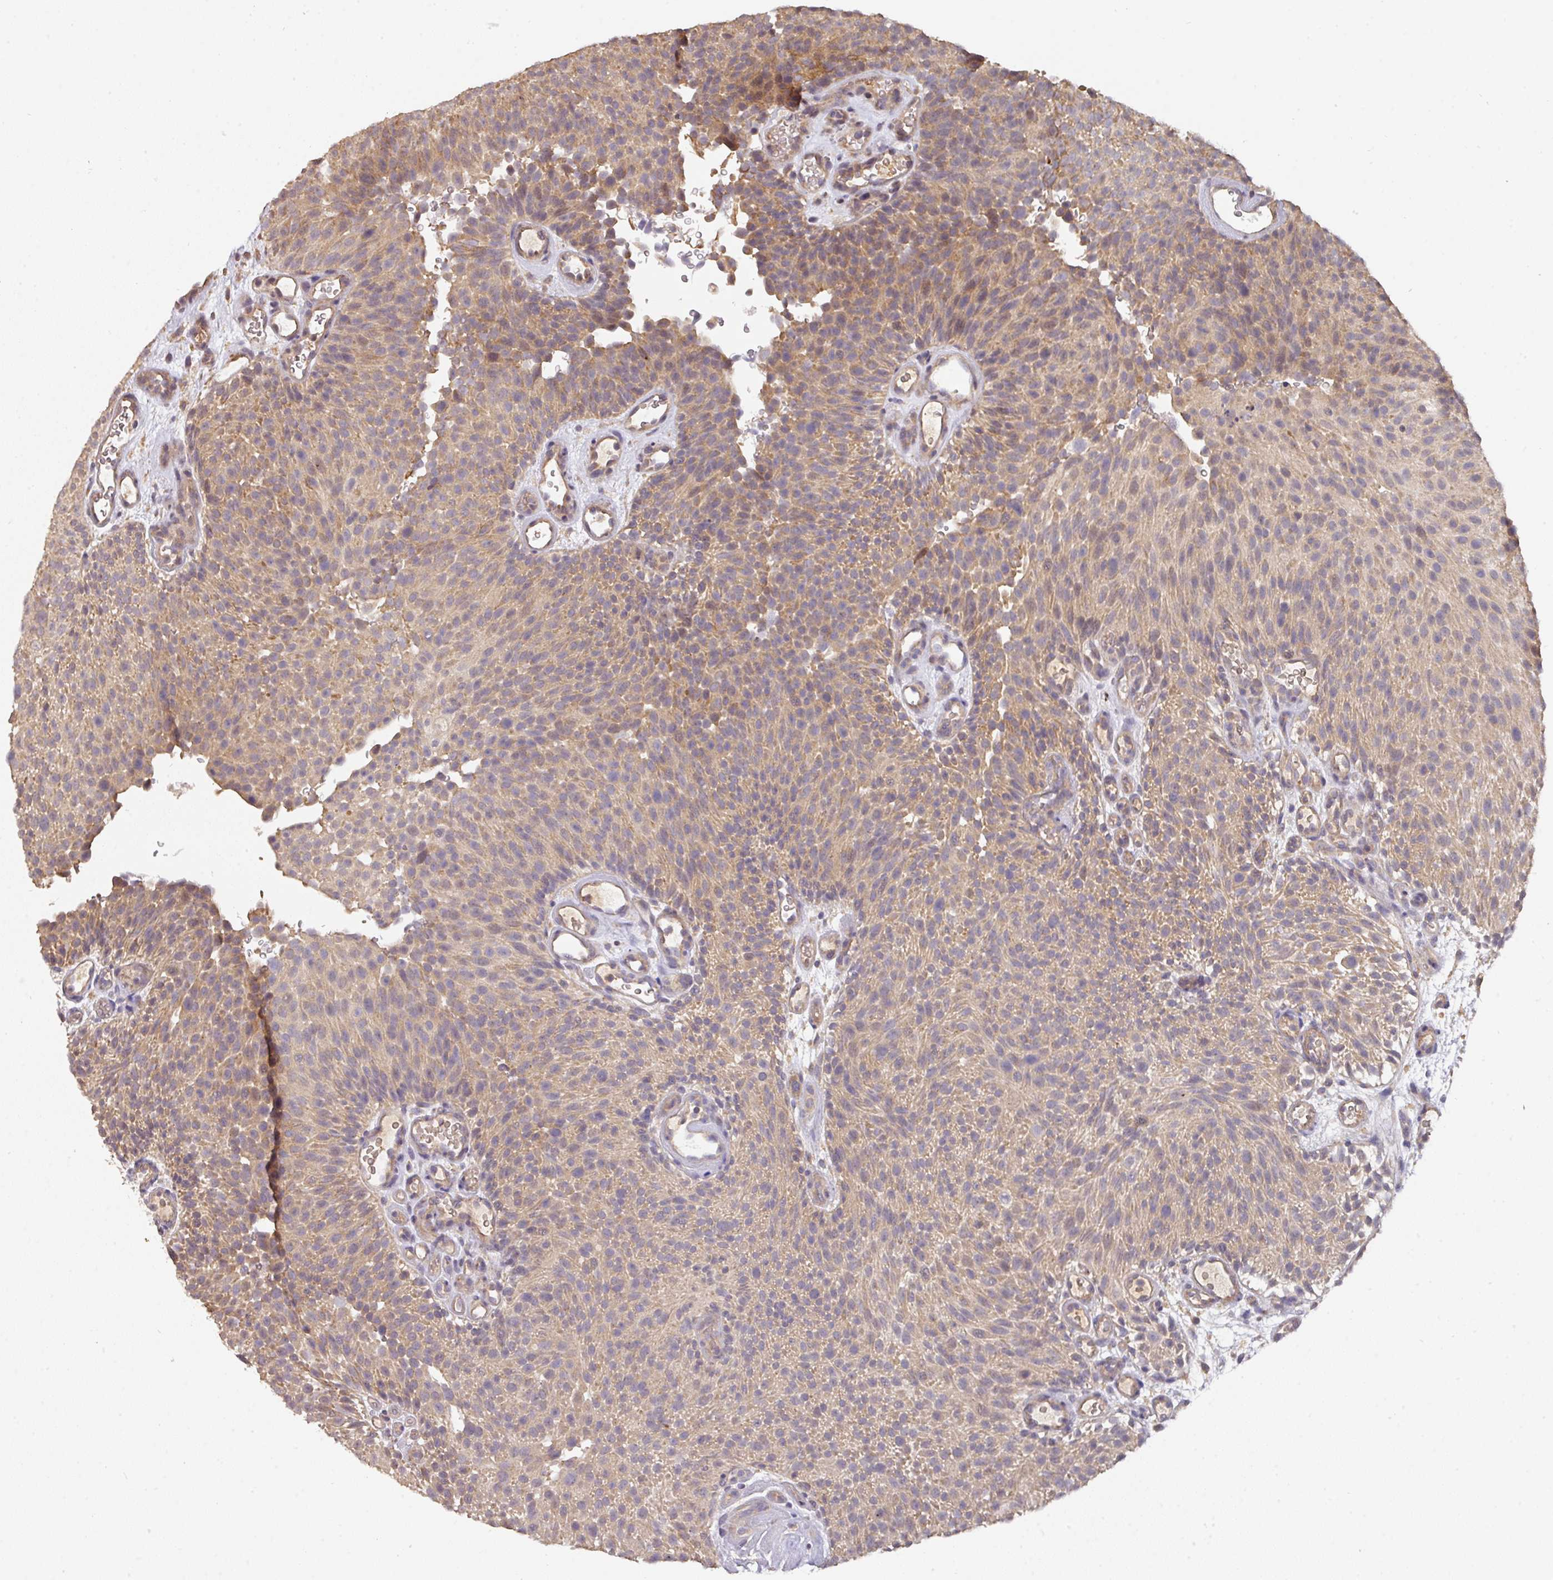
{"staining": {"intensity": "moderate", "quantity": "25%-75%", "location": "cytoplasmic/membranous"}, "tissue": "urothelial cancer", "cell_type": "Tumor cells", "image_type": "cancer", "snomed": [{"axis": "morphology", "description": "Urothelial carcinoma, Low grade"}, {"axis": "topography", "description": "Urinary bladder"}], "caption": "Urothelial cancer stained with a protein marker shows moderate staining in tumor cells.", "gene": "ACVR2B", "patient": {"sex": "male", "age": 78}}